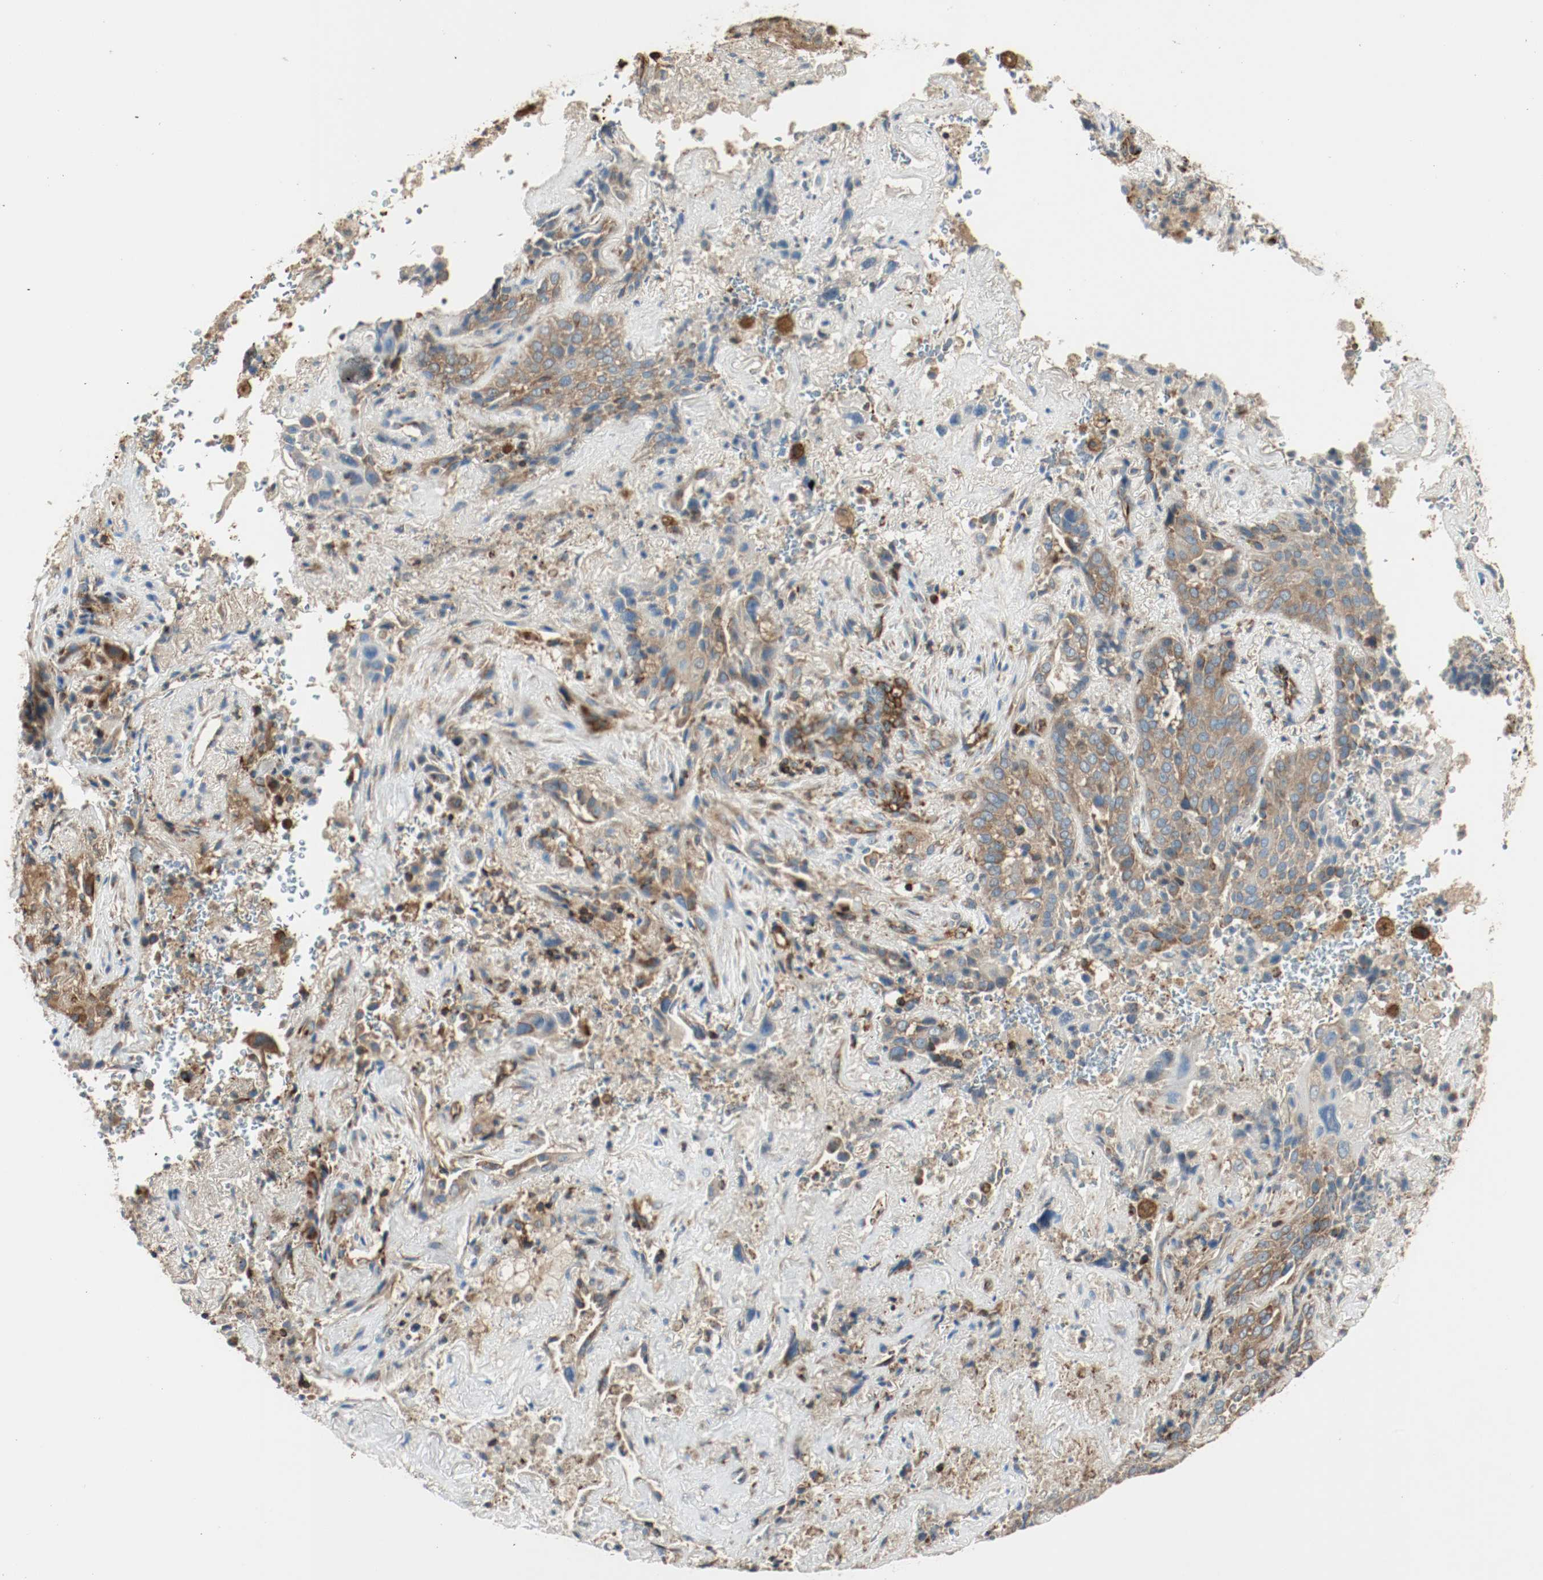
{"staining": {"intensity": "moderate", "quantity": ">75%", "location": "cytoplasmic/membranous"}, "tissue": "lung cancer", "cell_type": "Tumor cells", "image_type": "cancer", "snomed": [{"axis": "morphology", "description": "Squamous cell carcinoma, NOS"}, {"axis": "topography", "description": "Lung"}], "caption": "Immunohistochemical staining of lung cancer shows medium levels of moderate cytoplasmic/membranous protein positivity in about >75% of tumor cells.", "gene": "PLCG1", "patient": {"sex": "male", "age": 54}}